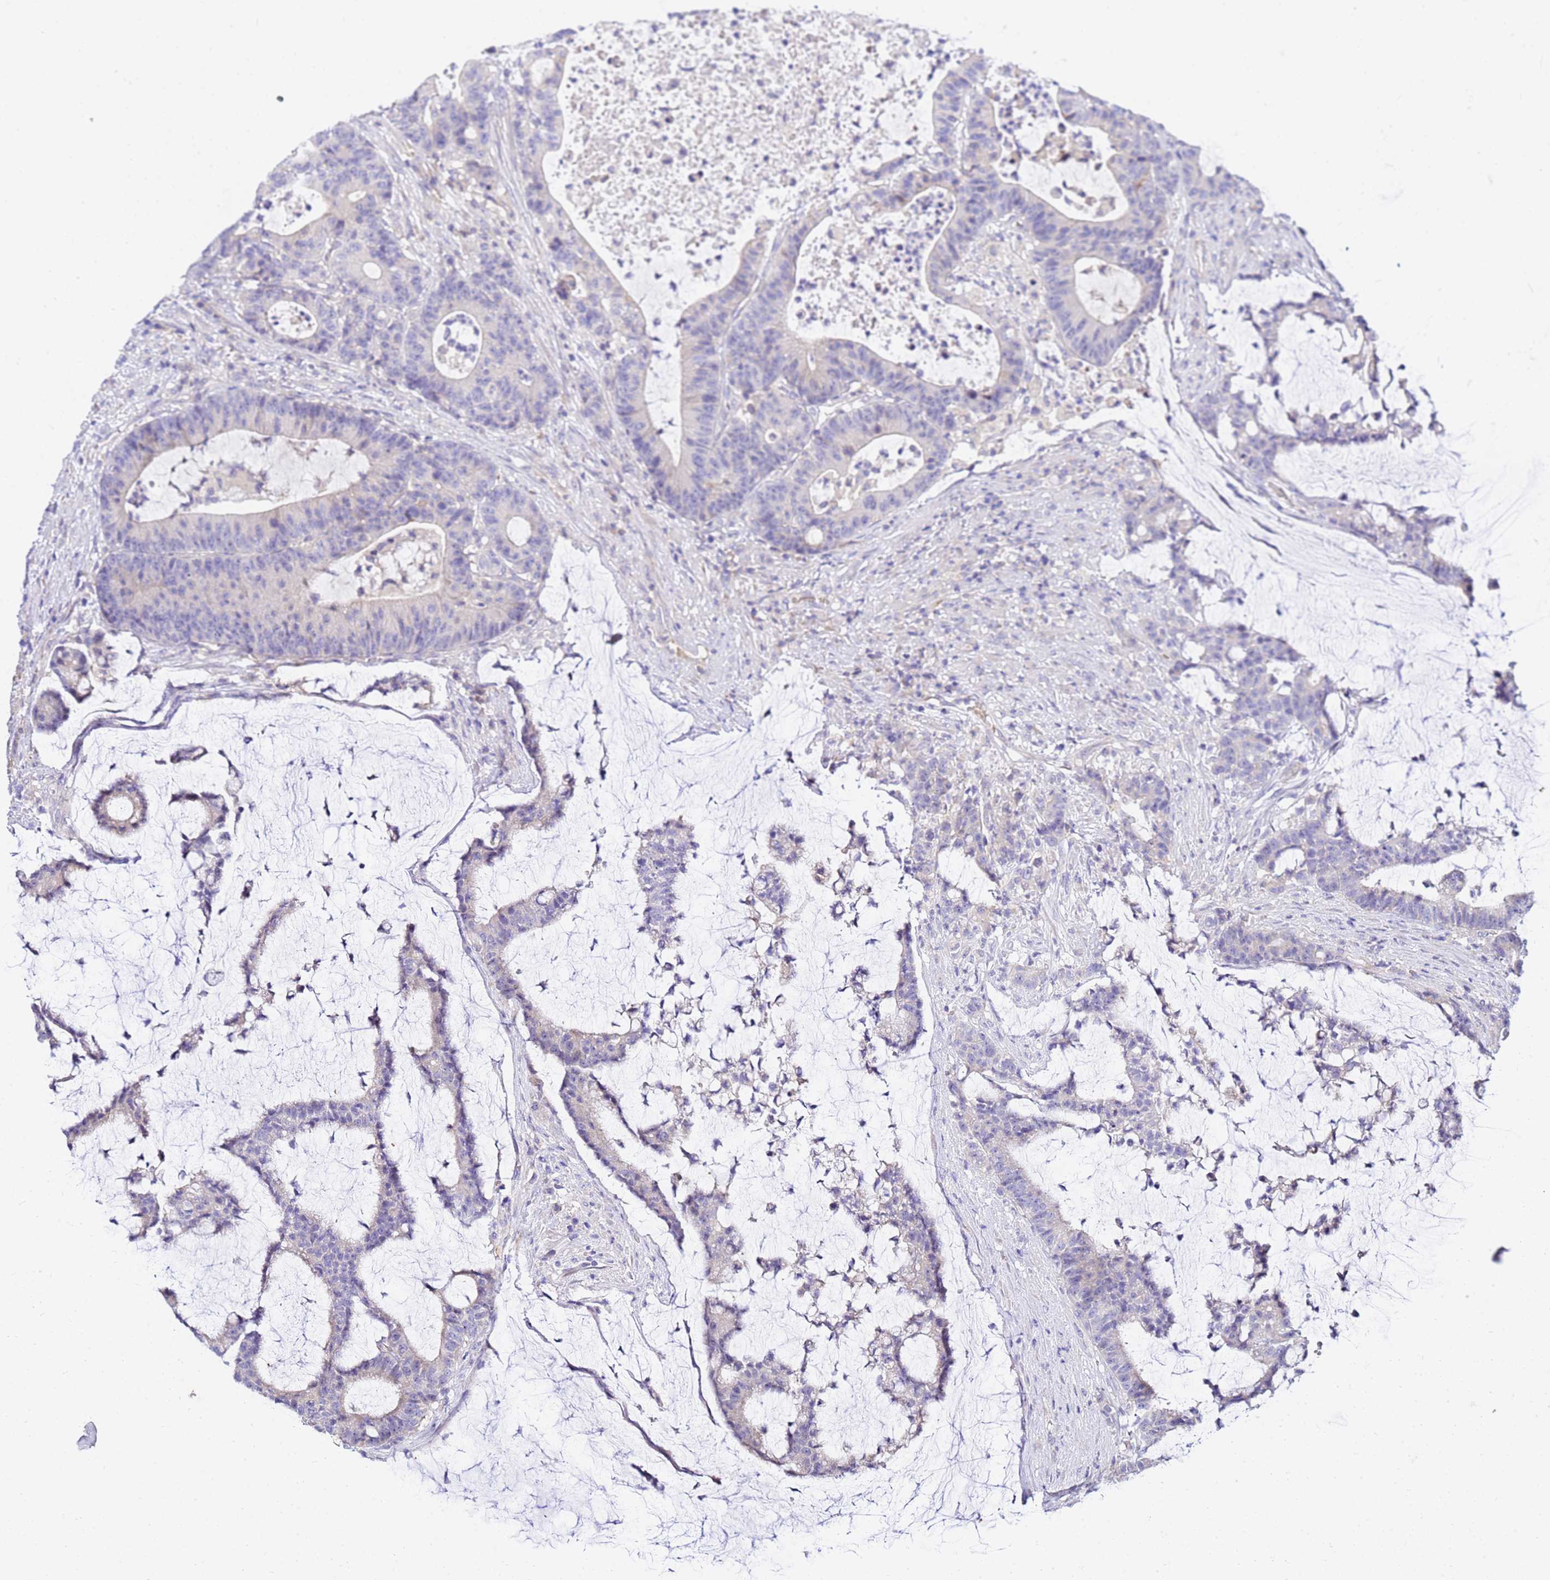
{"staining": {"intensity": "negative", "quantity": "none", "location": "none"}, "tissue": "colorectal cancer", "cell_type": "Tumor cells", "image_type": "cancer", "snomed": [{"axis": "morphology", "description": "Adenocarcinoma, NOS"}, {"axis": "topography", "description": "Colon"}], "caption": "Photomicrograph shows no protein staining in tumor cells of adenocarcinoma (colorectal) tissue.", "gene": "HERC5", "patient": {"sex": "female", "age": 84}}